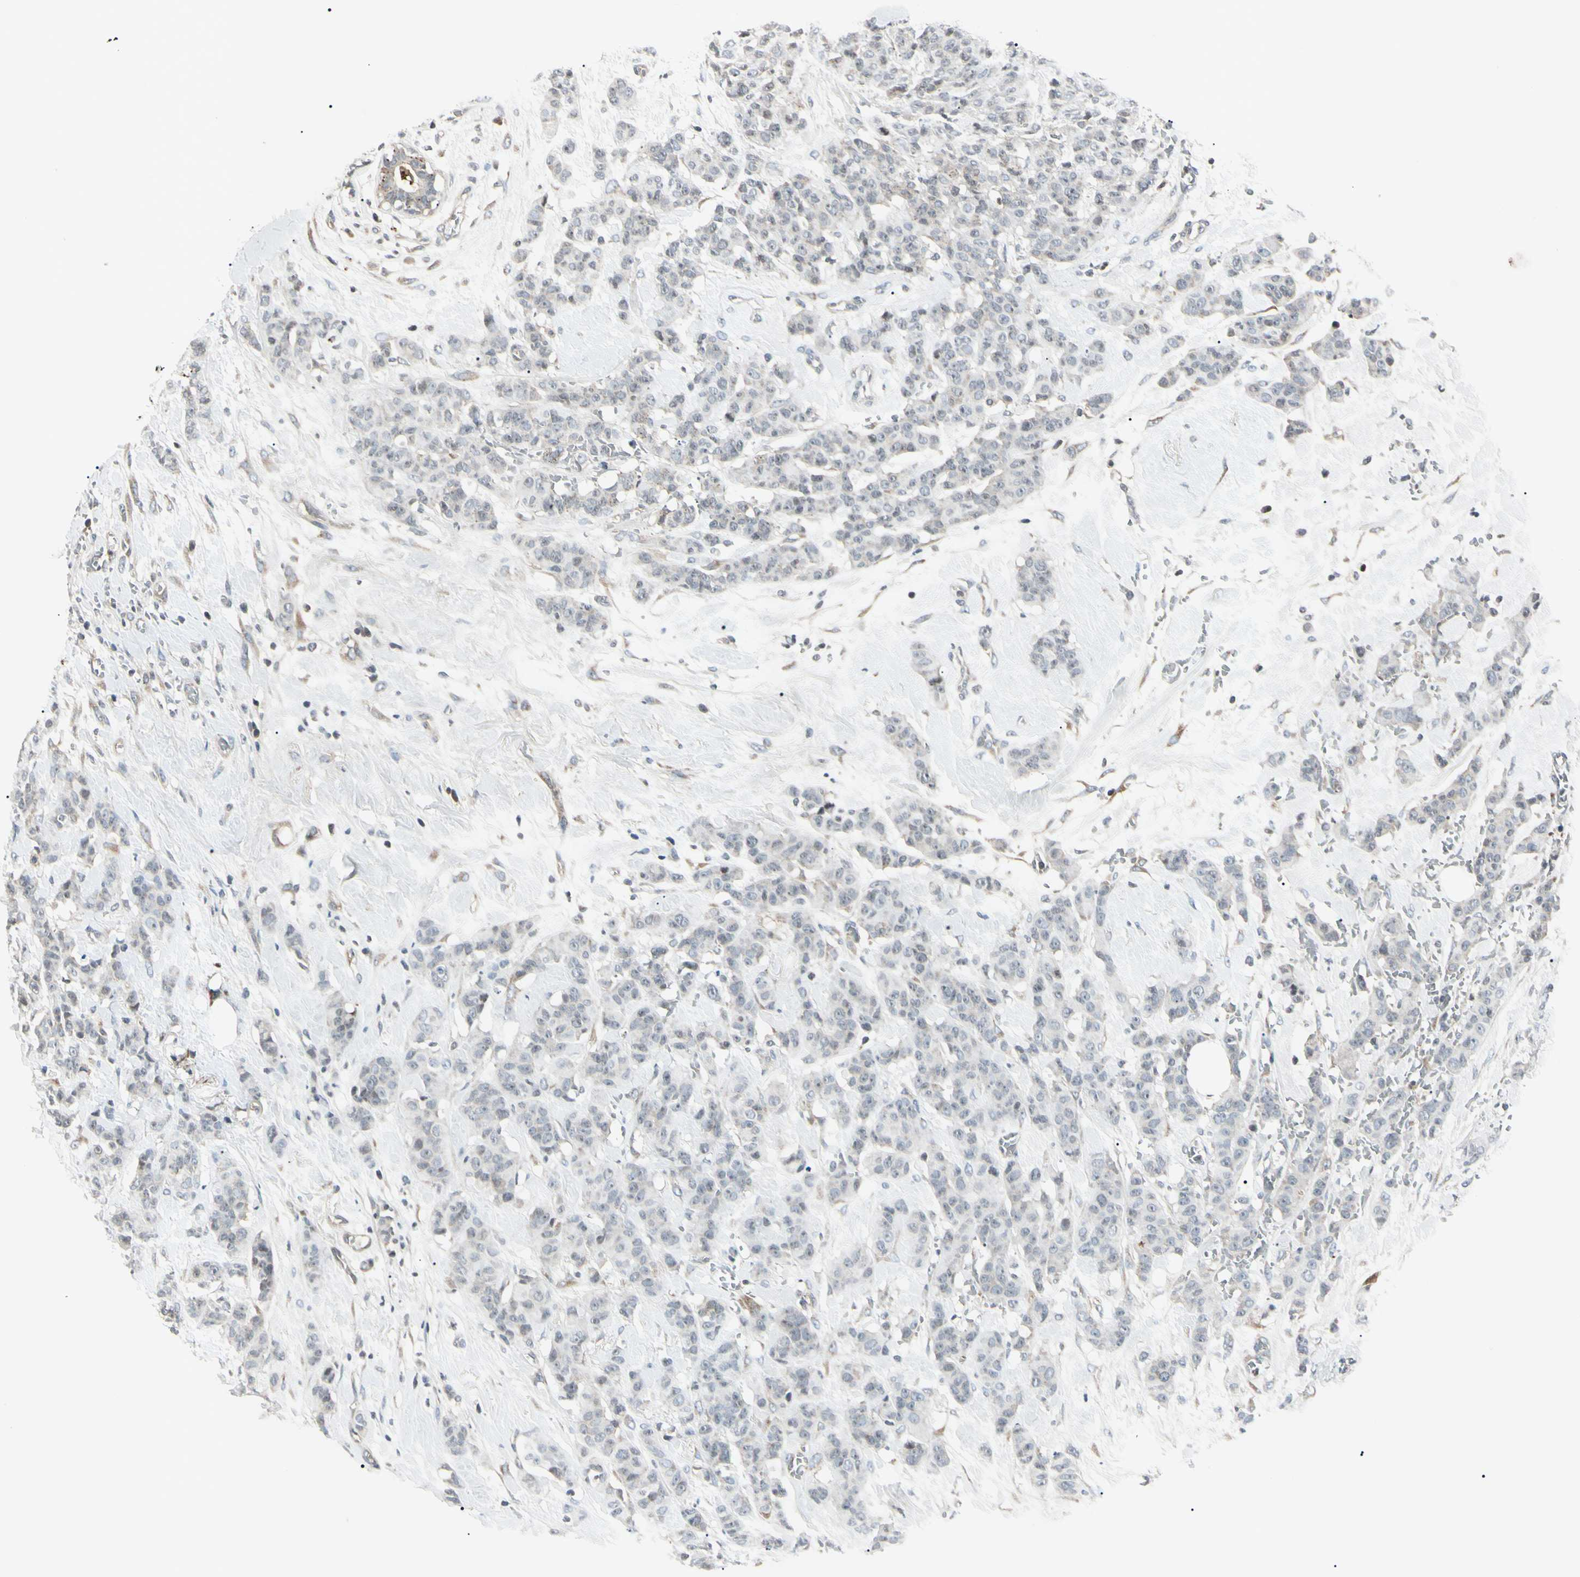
{"staining": {"intensity": "negative", "quantity": "none", "location": "none"}, "tissue": "breast cancer", "cell_type": "Tumor cells", "image_type": "cancer", "snomed": [{"axis": "morphology", "description": "Normal tissue, NOS"}, {"axis": "morphology", "description": "Duct carcinoma"}, {"axis": "topography", "description": "Breast"}], "caption": "Immunohistochemistry of breast infiltrating ductal carcinoma exhibits no positivity in tumor cells. Nuclei are stained in blue.", "gene": "AEBP1", "patient": {"sex": "female", "age": 40}}